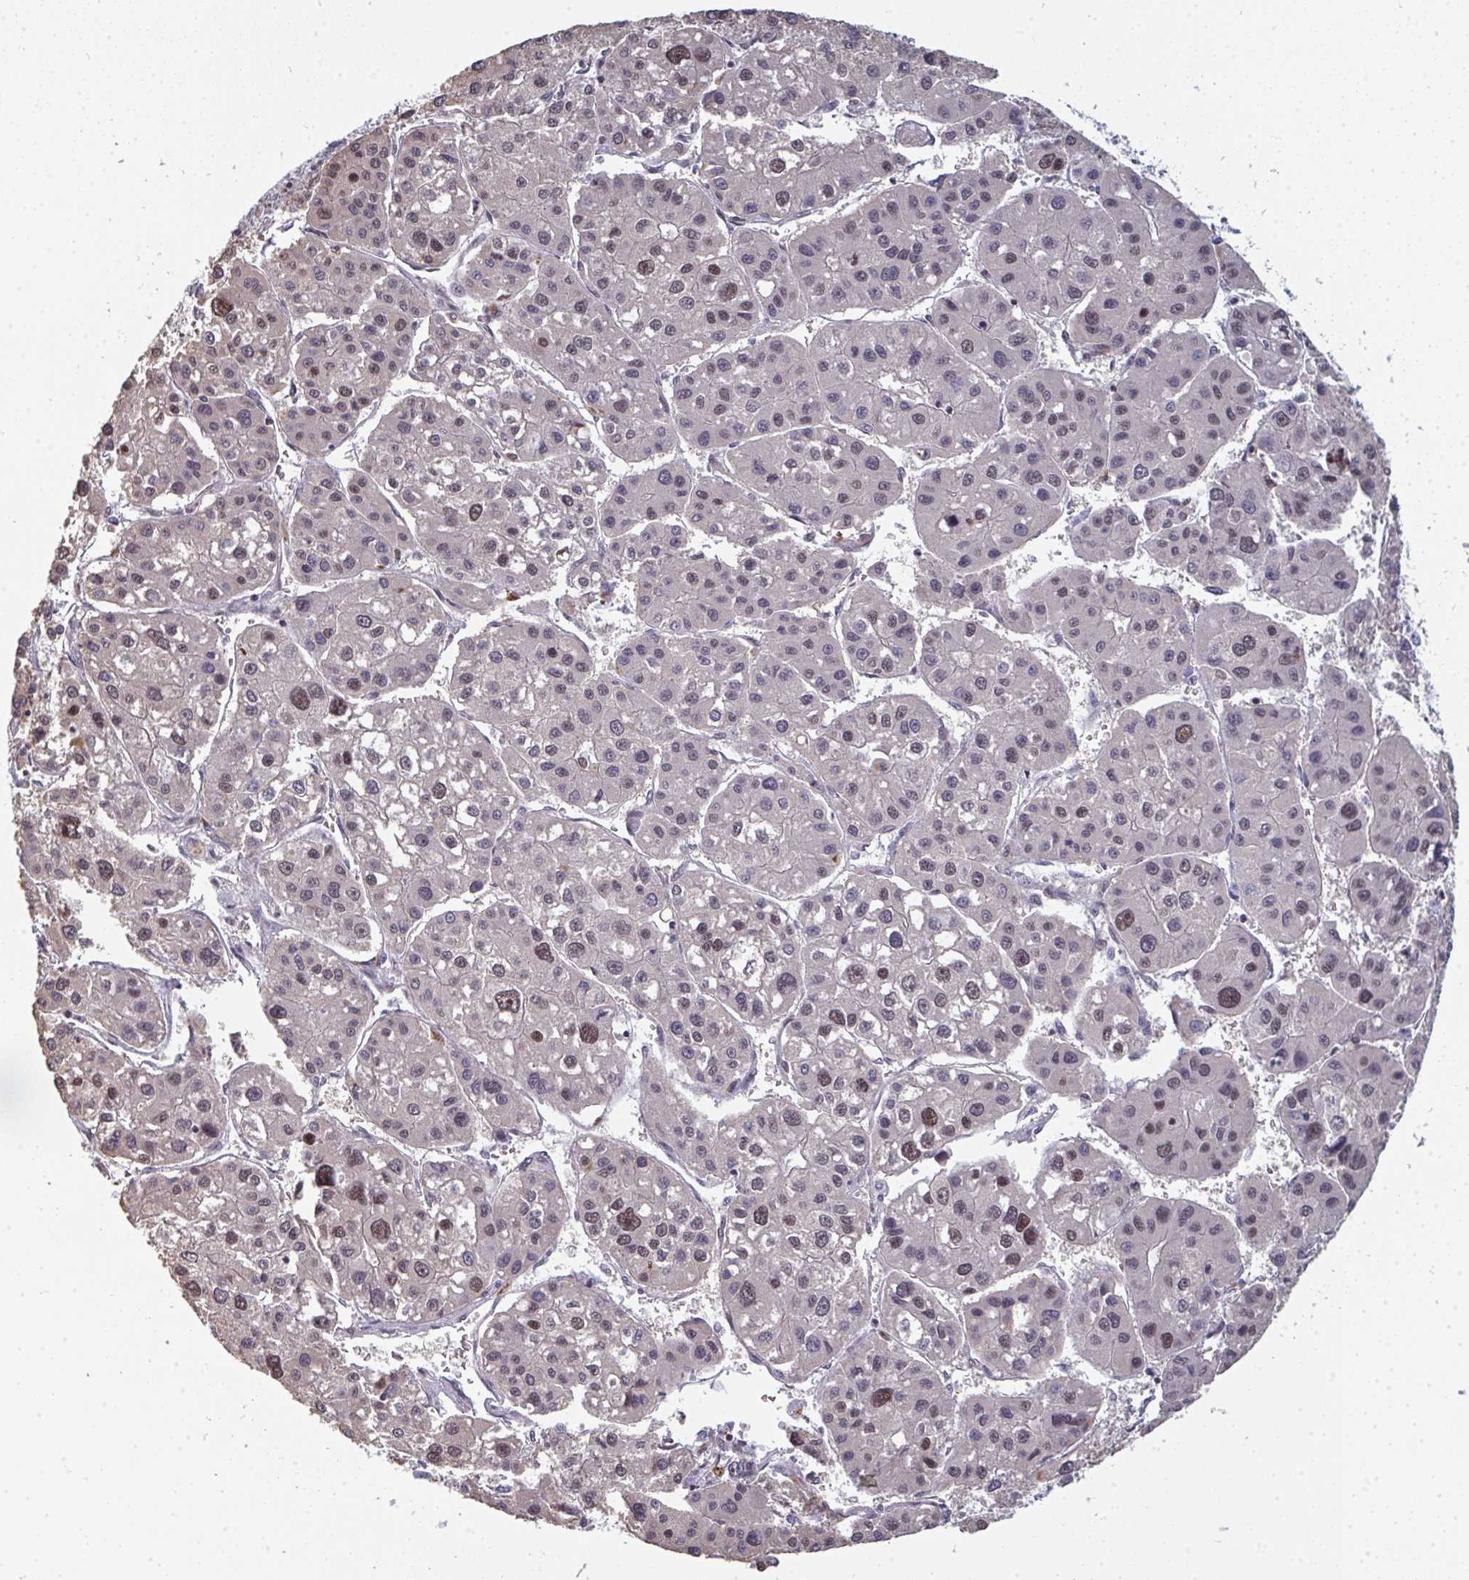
{"staining": {"intensity": "moderate", "quantity": "25%-75%", "location": "nuclear"}, "tissue": "liver cancer", "cell_type": "Tumor cells", "image_type": "cancer", "snomed": [{"axis": "morphology", "description": "Carcinoma, Hepatocellular, NOS"}, {"axis": "topography", "description": "Liver"}], "caption": "The image shows immunohistochemical staining of liver cancer (hepatocellular carcinoma). There is moderate nuclear staining is identified in approximately 25%-75% of tumor cells.", "gene": "ATF1", "patient": {"sex": "male", "age": 73}}